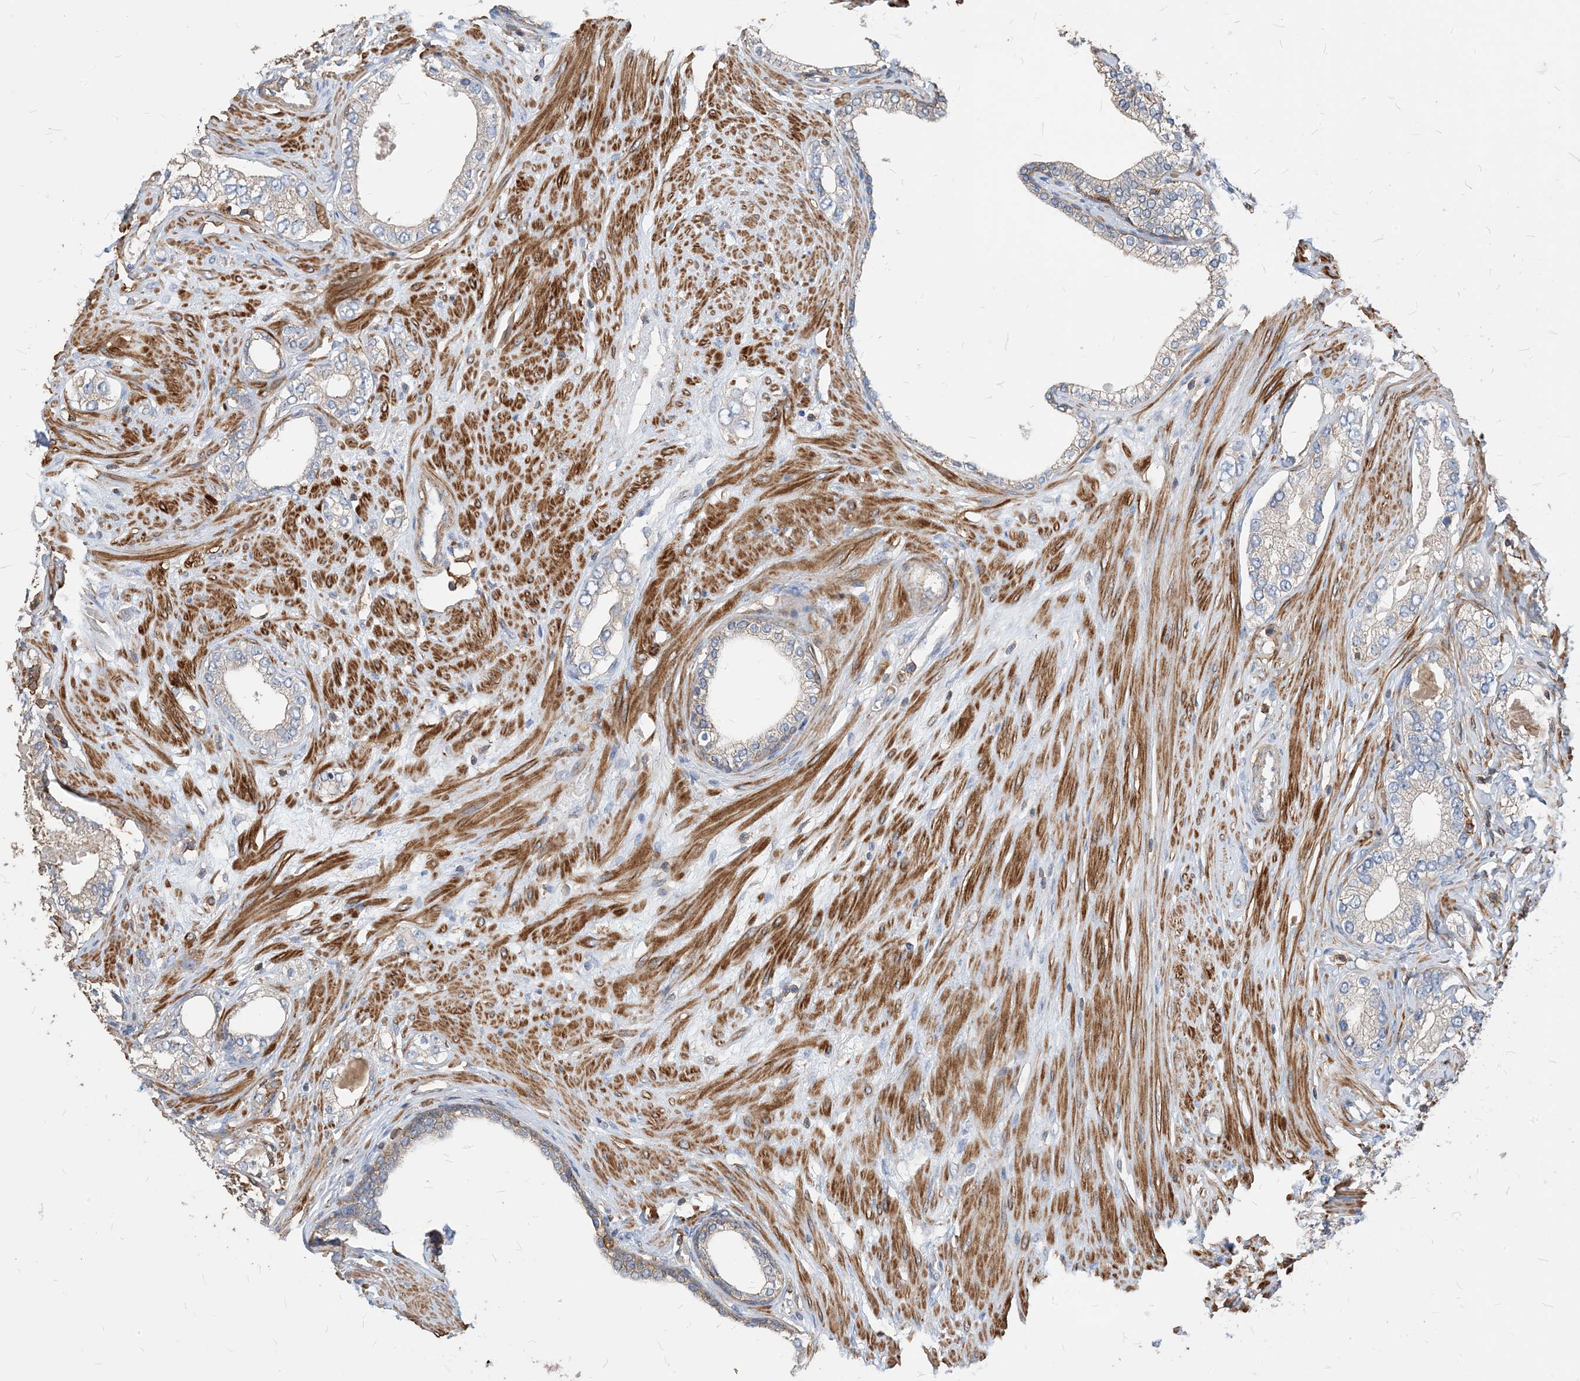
{"staining": {"intensity": "negative", "quantity": "none", "location": "none"}, "tissue": "prostate cancer", "cell_type": "Tumor cells", "image_type": "cancer", "snomed": [{"axis": "morphology", "description": "Adenocarcinoma, High grade"}, {"axis": "topography", "description": "Prostate"}], "caption": "An IHC histopathology image of prostate high-grade adenocarcinoma is shown. There is no staining in tumor cells of prostate high-grade adenocarcinoma. (Immunohistochemistry (ihc), brightfield microscopy, high magnification).", "gene": "PARVG", "patient": {"sex": "male", "age": 63}}